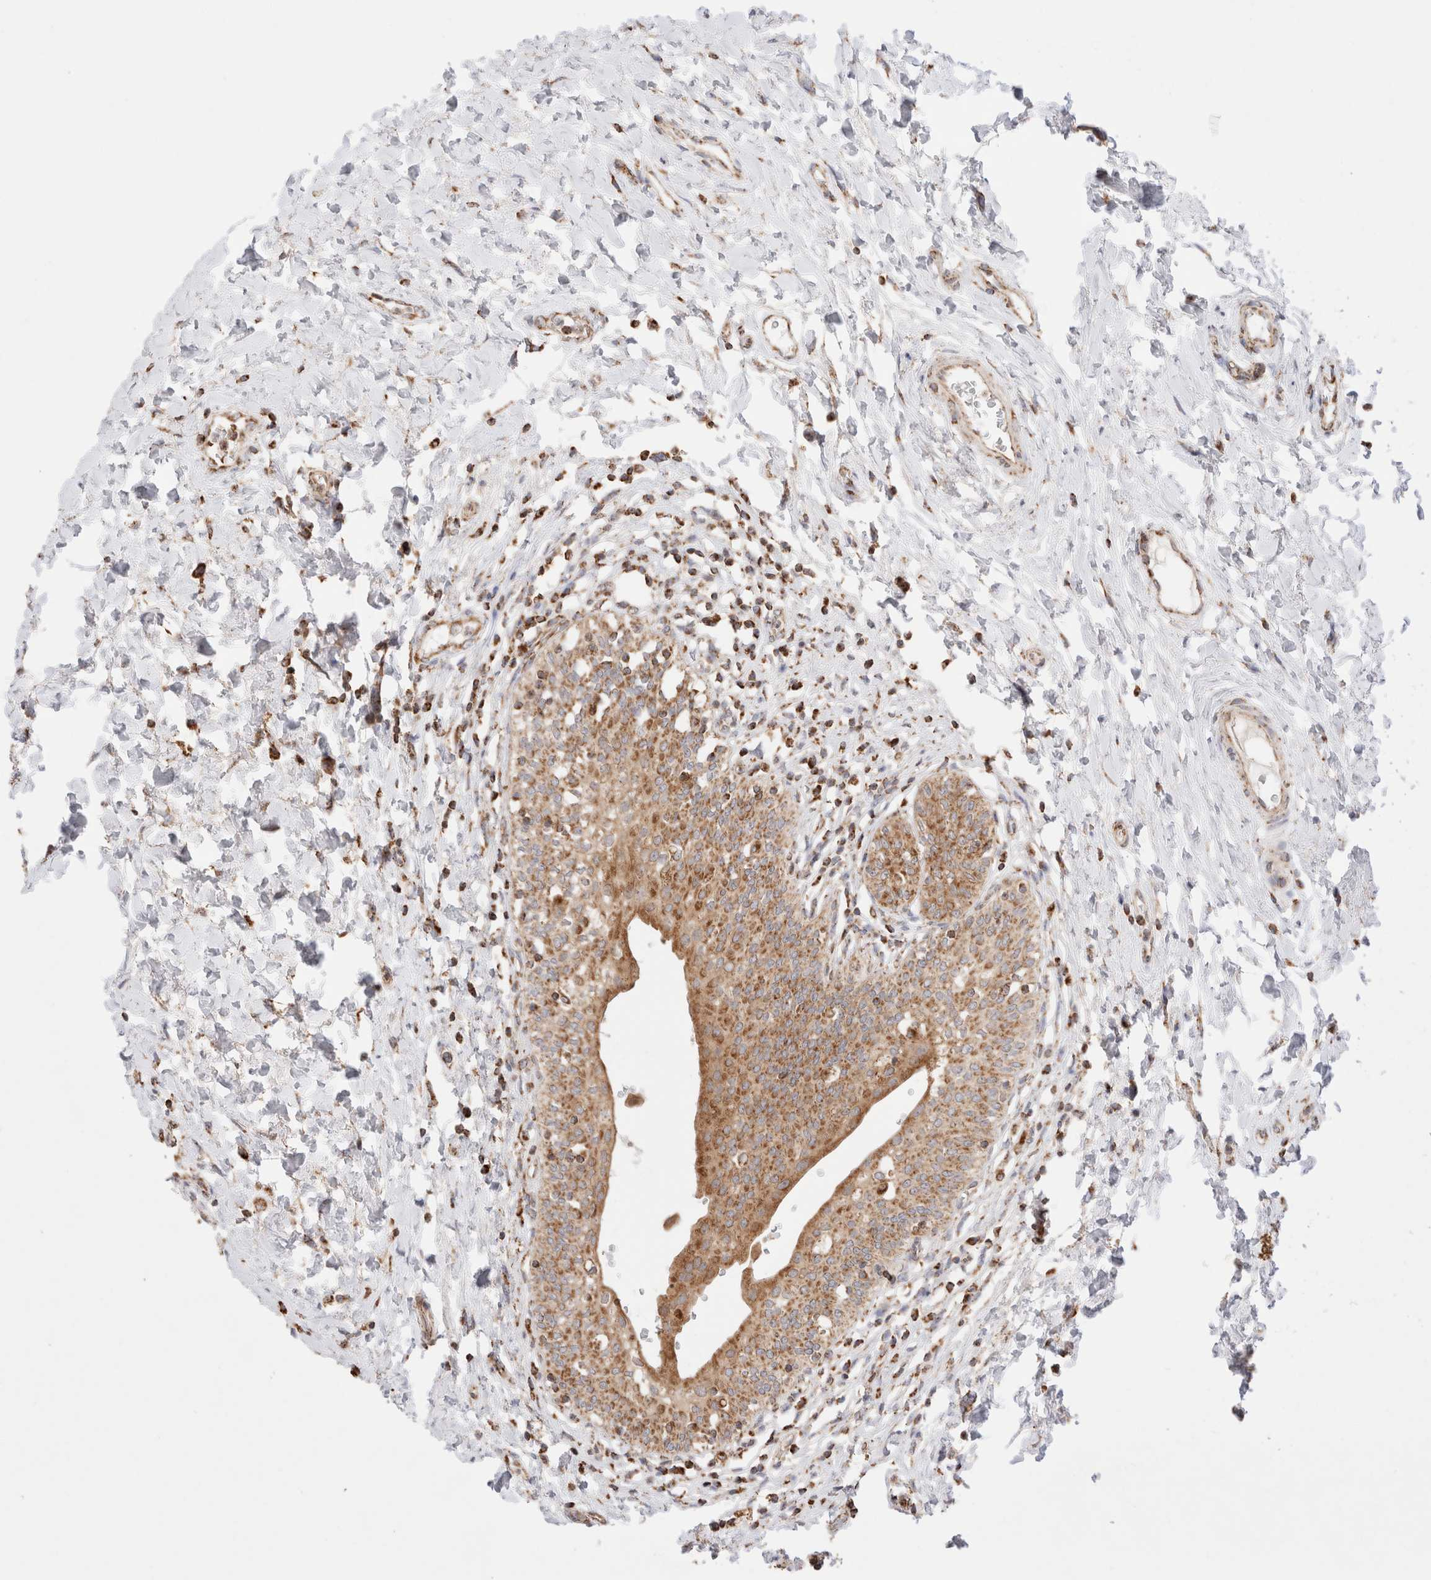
{"staining": {"intensity": "moderate", "quantity": ">75%", "location": "cytoplasmic/membranous"}, "tissue": "urinary bladder", "cell_type": "Urothelial cells", "image_type": "normal", "snomed": [{"axis": "morphology", "description": "Normal tissue, NOS"}, {"axis": "topography", "description": "Urinary bladder"}], "caption": "A high-resolution image shows immunohistochemistry staining of unremarkable urinary bladder, which reveals moderate cytoplasmic/membranous positivity in about >75% of urothelial cells.", "gene": "TMPPE", "patient": {"sex": "male", "age": 83}}